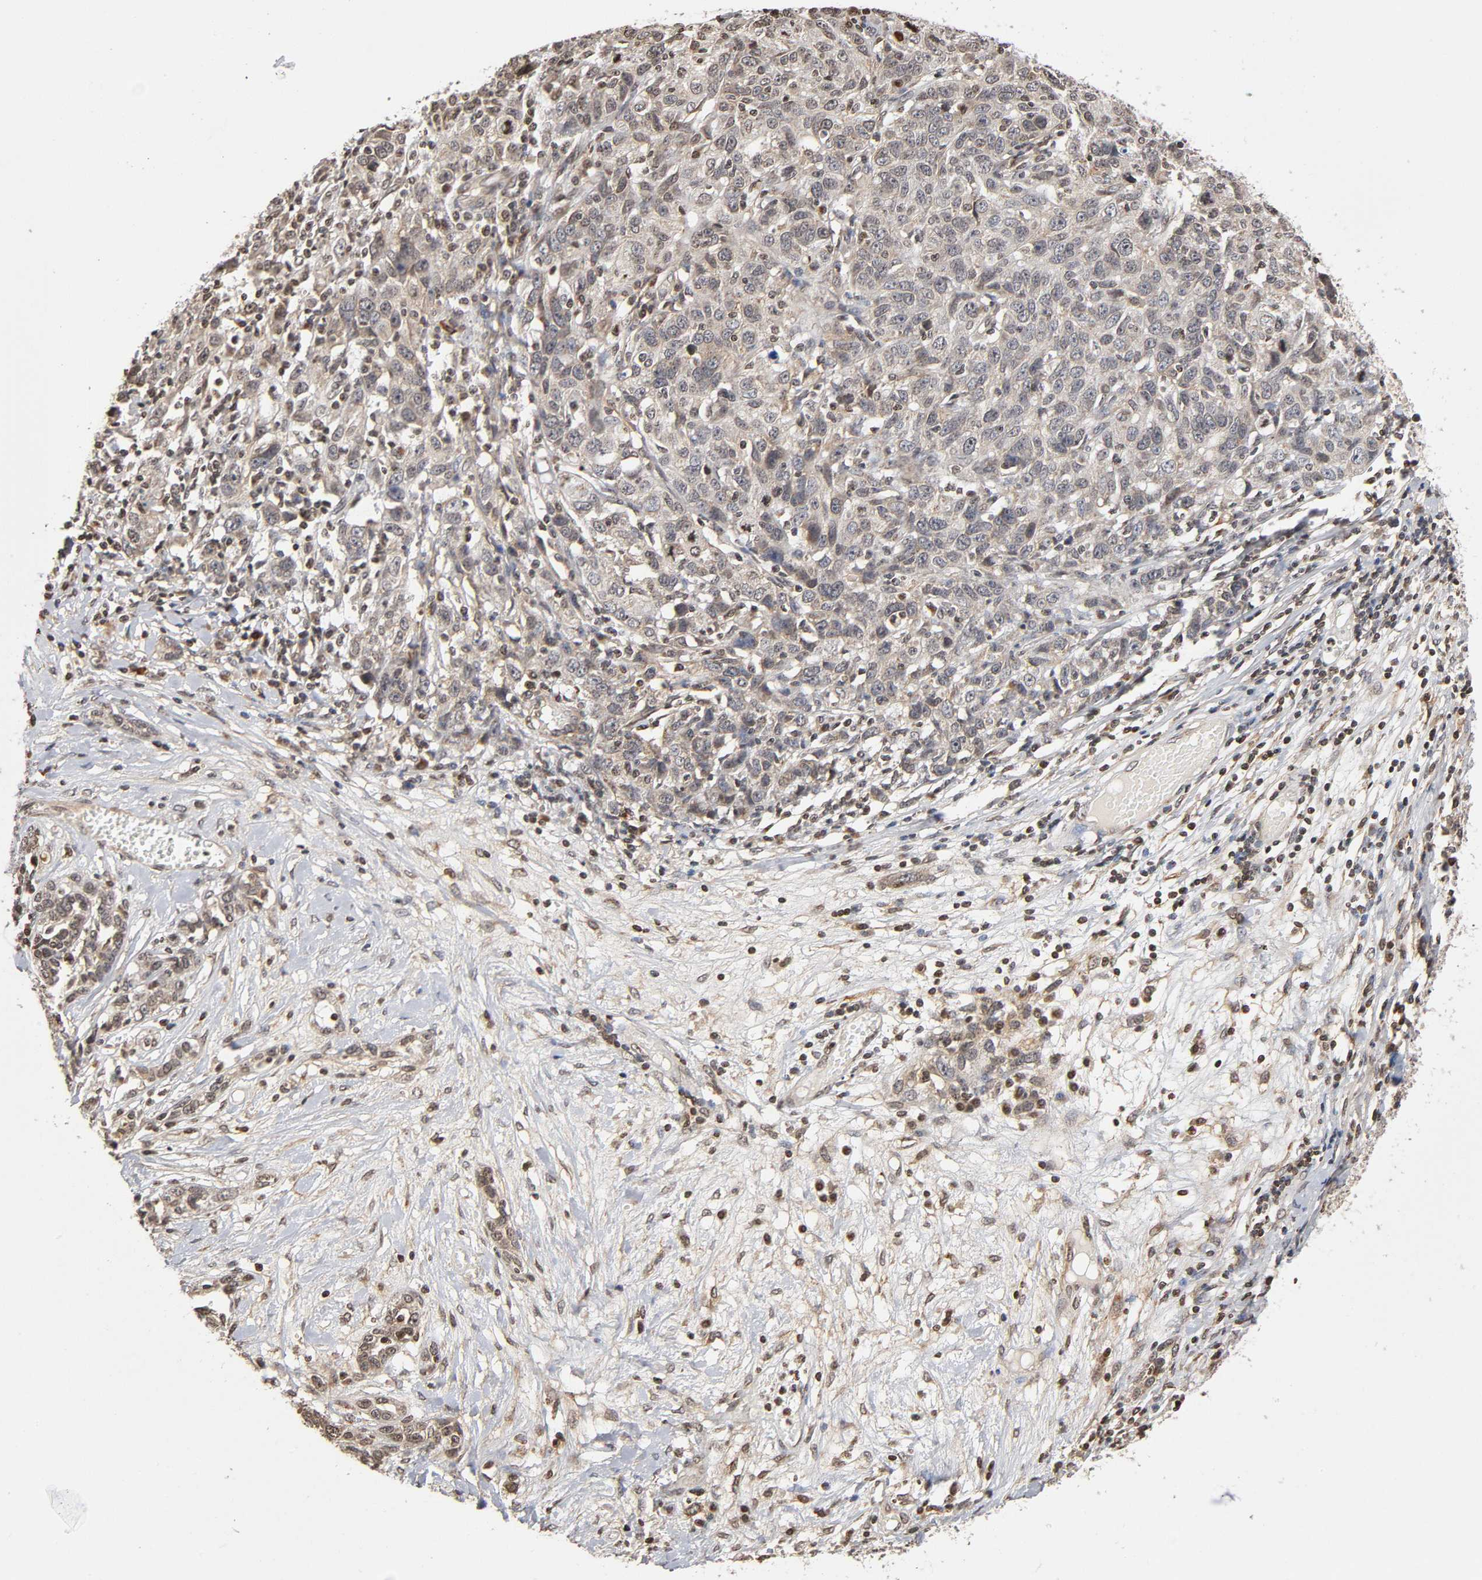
{"staining": {"intensity": "weak", "quantity": "<25%", "location": "cytoplasmic/membranous"}, "tissue": "ovarian cancer", "cell_type": "Tumor cells", "image_type": "cancer", "snomed": [{"axis": "morphology", "description": "Cystadenocarcinoma, serous, NOS"}, {"axis": "topography", "description": "Ovary"}], "caption": "High power microscopy histopathology image of an immunohistochemistry micrograph of ovarian cancer, revealing no significant expression in tumor cells.", "gene": "ITGAV", "patient": {"sex": "female", "age": 71}}